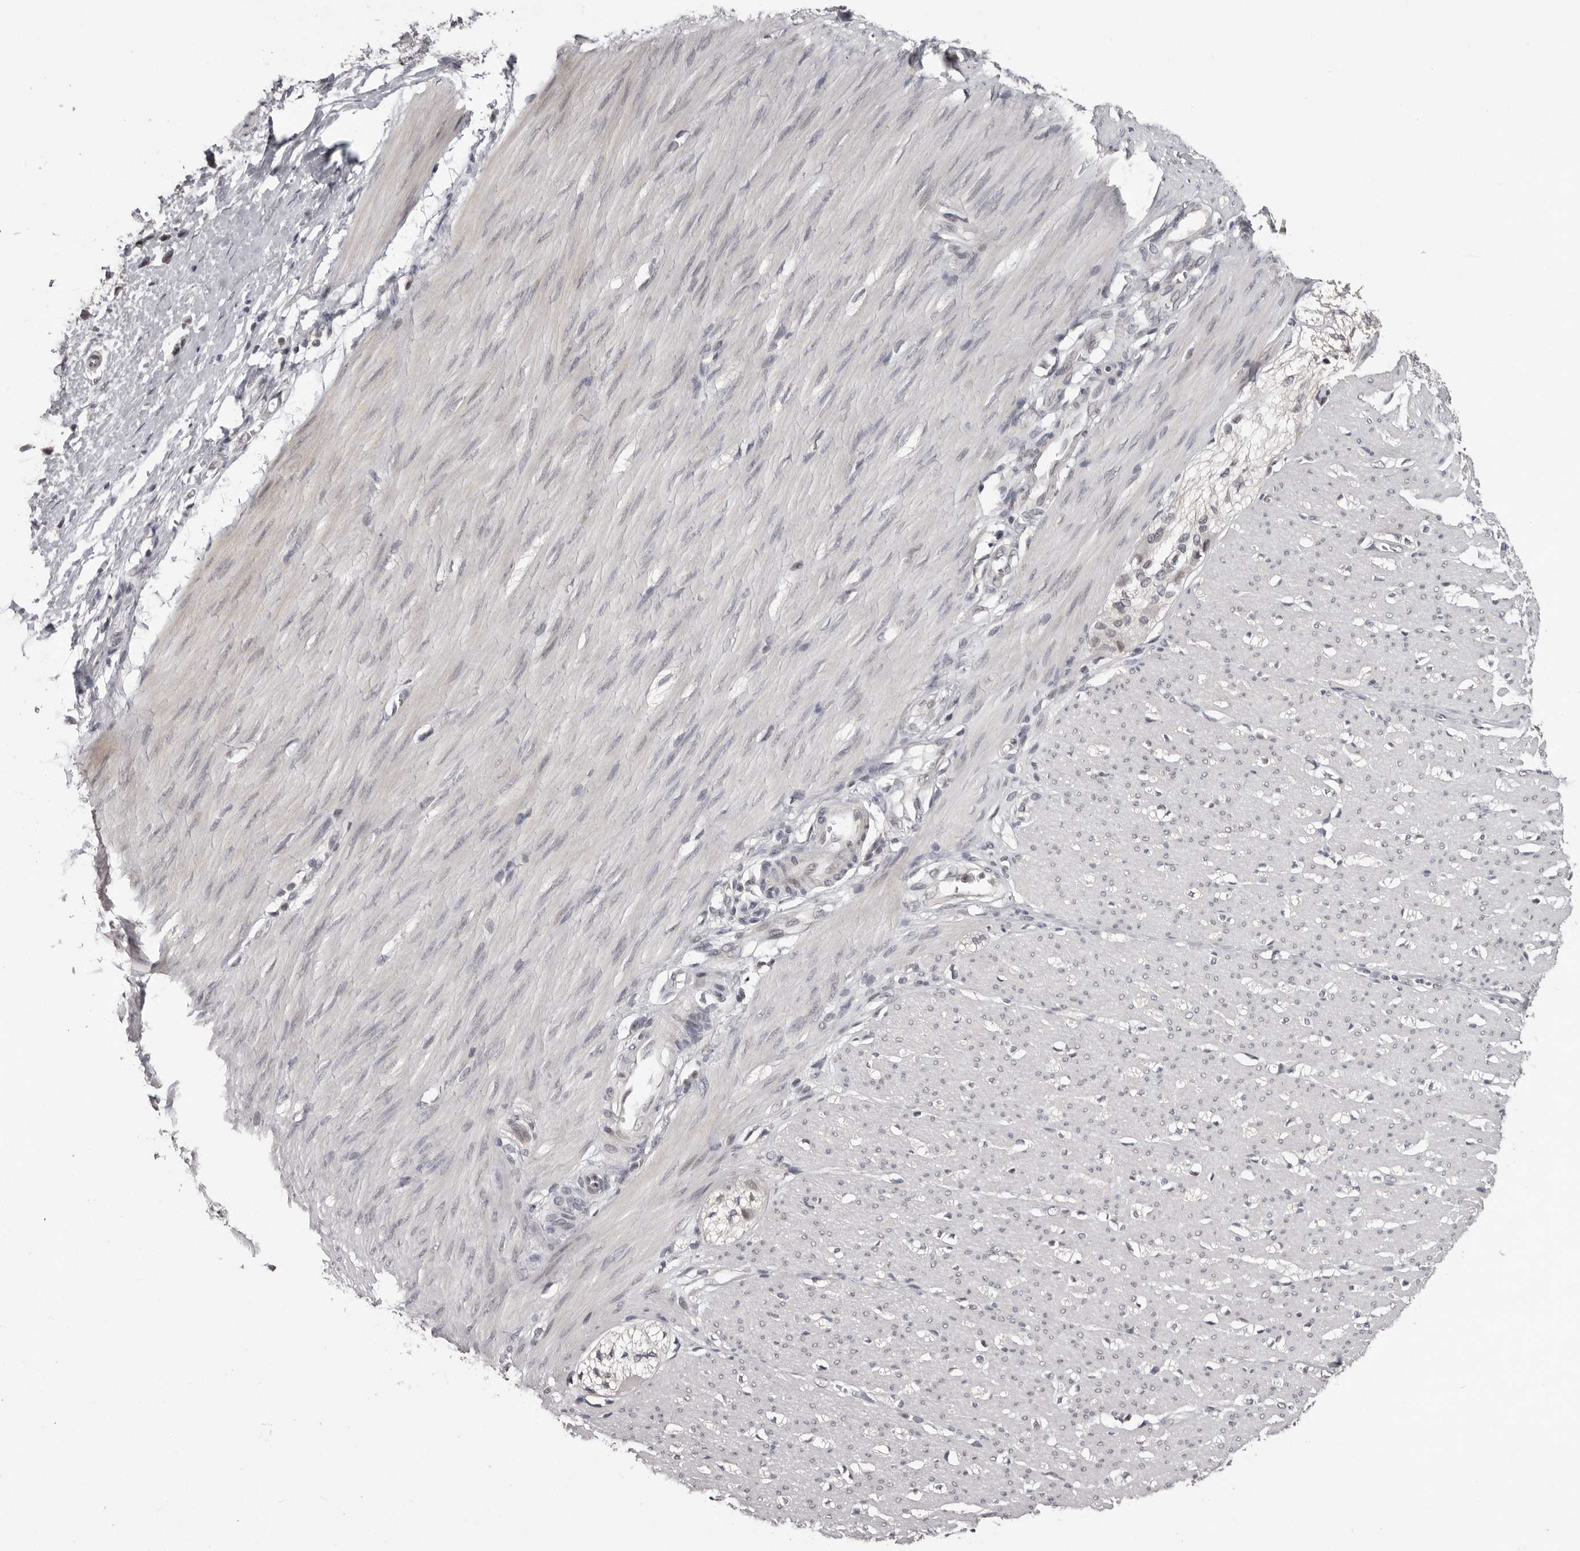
{"staining": {"intensity": "negative", "quantity": "none", "location": "none"}, "tissue": "smooth muscle", "cell_type": "Smooth muscle cells", "image_type": "normal", "snomed": [{"axis": "morphology", "description": "Normal tissue, NOS"}, {"axis": "morphology", "description": "Adenocarcinoma, NOS"}, {"axis": "topography", "description": "Colon"}, {"axis": "topography", "description": "Peripheral nerve tissue"}], "caption": "A histopathology image of human smooth muscle is negative for staining in smooth muscle cells. (DAB (3,3'-diaminobenzidine) IHC, high magnification).", "gene": "SRCAP", "patient": {"sex": "male", "age": 14}}